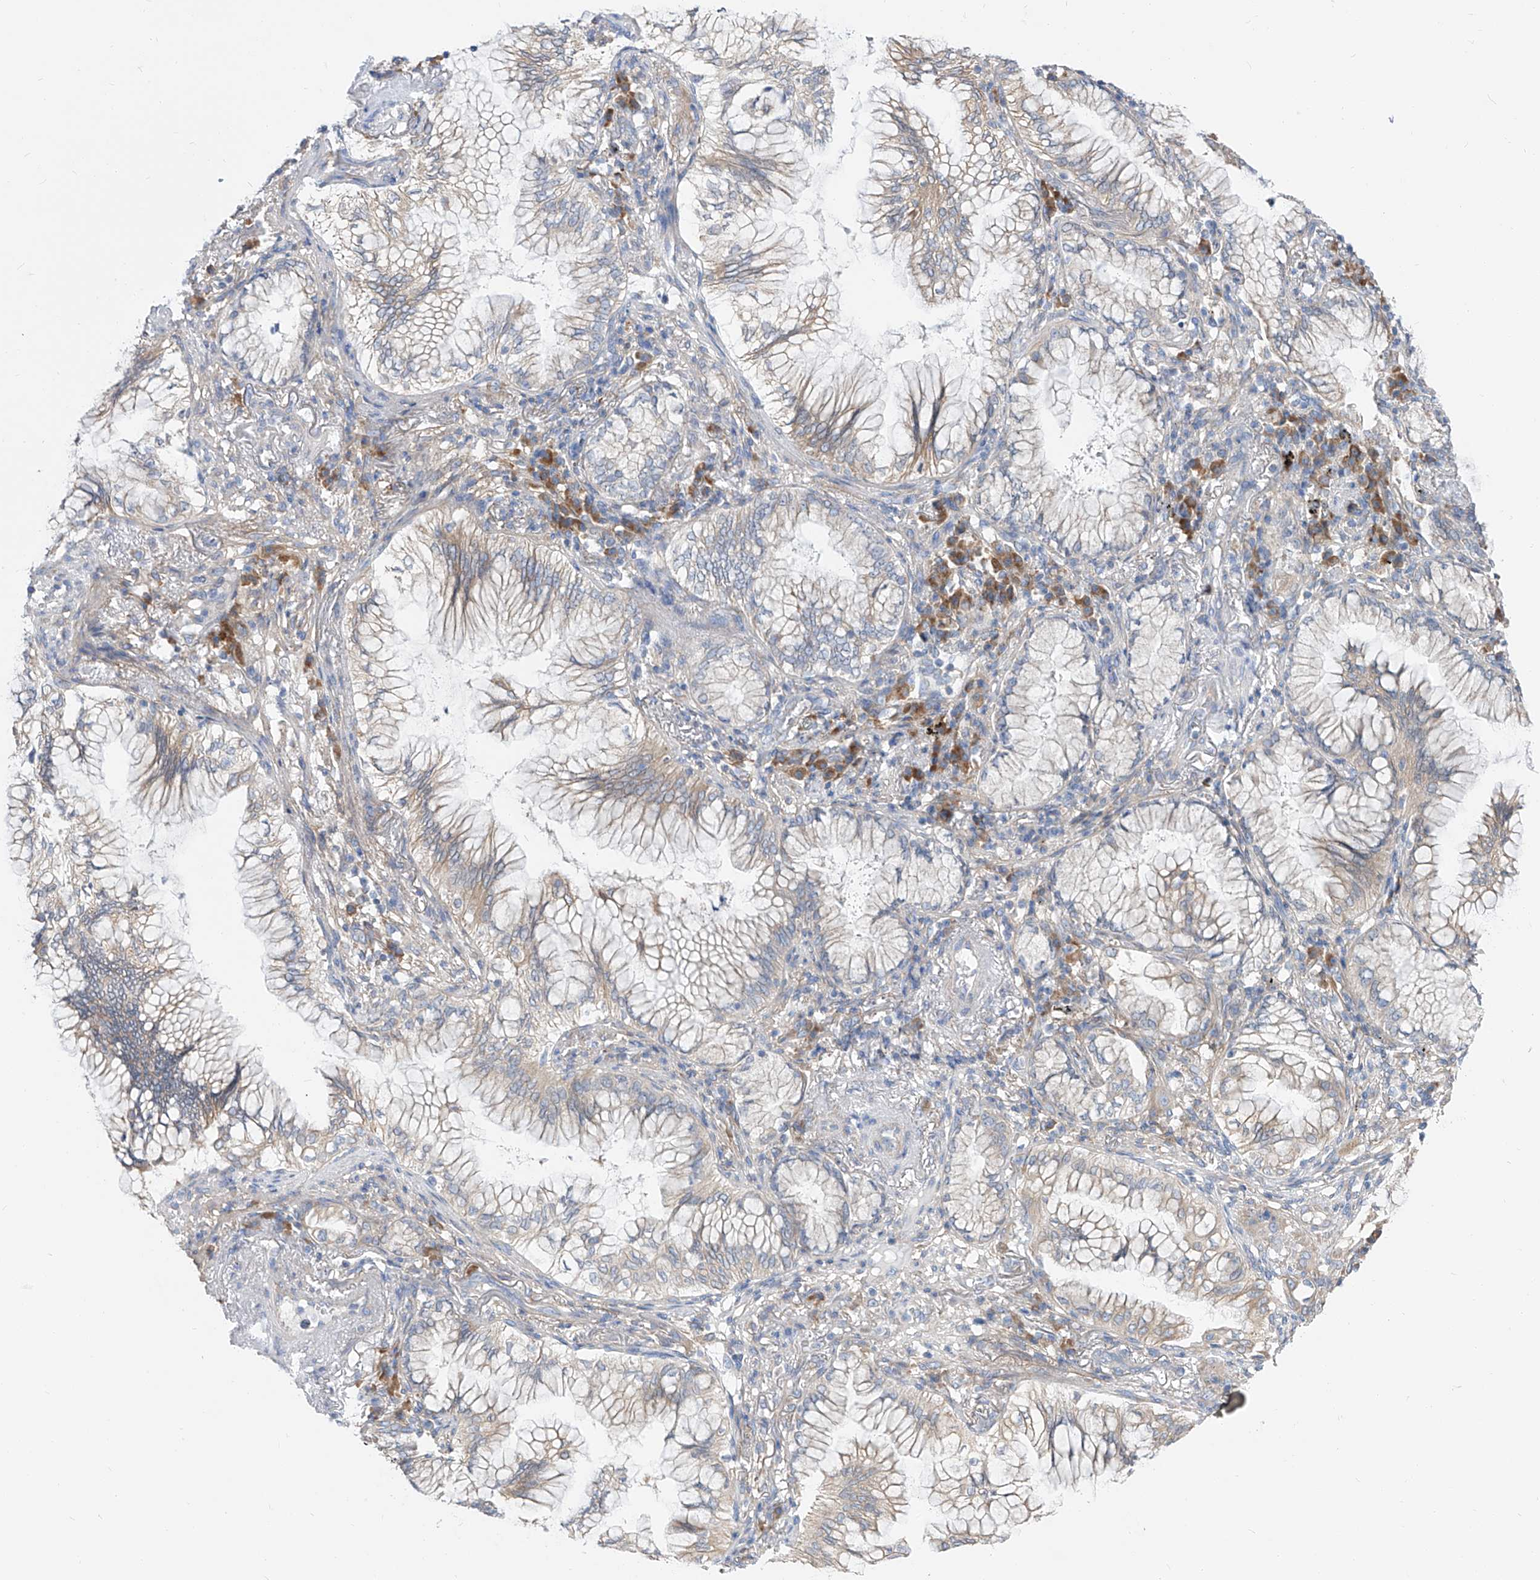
{"staining": {"intensity": "weak", "quantity": "<25%", "location": "cytoplasmic/membranous"}, "tissue": "lung cancer", "cell_type": "Tumor cells", "image_type": "cancer", "snomed": [{"axis": "morphology", "description": "Adenocarcinoma, NOS"}, {"axis": "topography", "description": "Lung"}], "caption": "Histopathology image shows no significant protein positivity in tumor cells of adenocarcinoma (lung). The staining was performed using DAB (3,3'-diaminobenzidine) to visualize the protein expression in brown, while the nuclei were stained in blue with hematoxylin (Magnification: 20x).", "gene": "UFL1", "patient": {"sex": "female", "age": 70}}